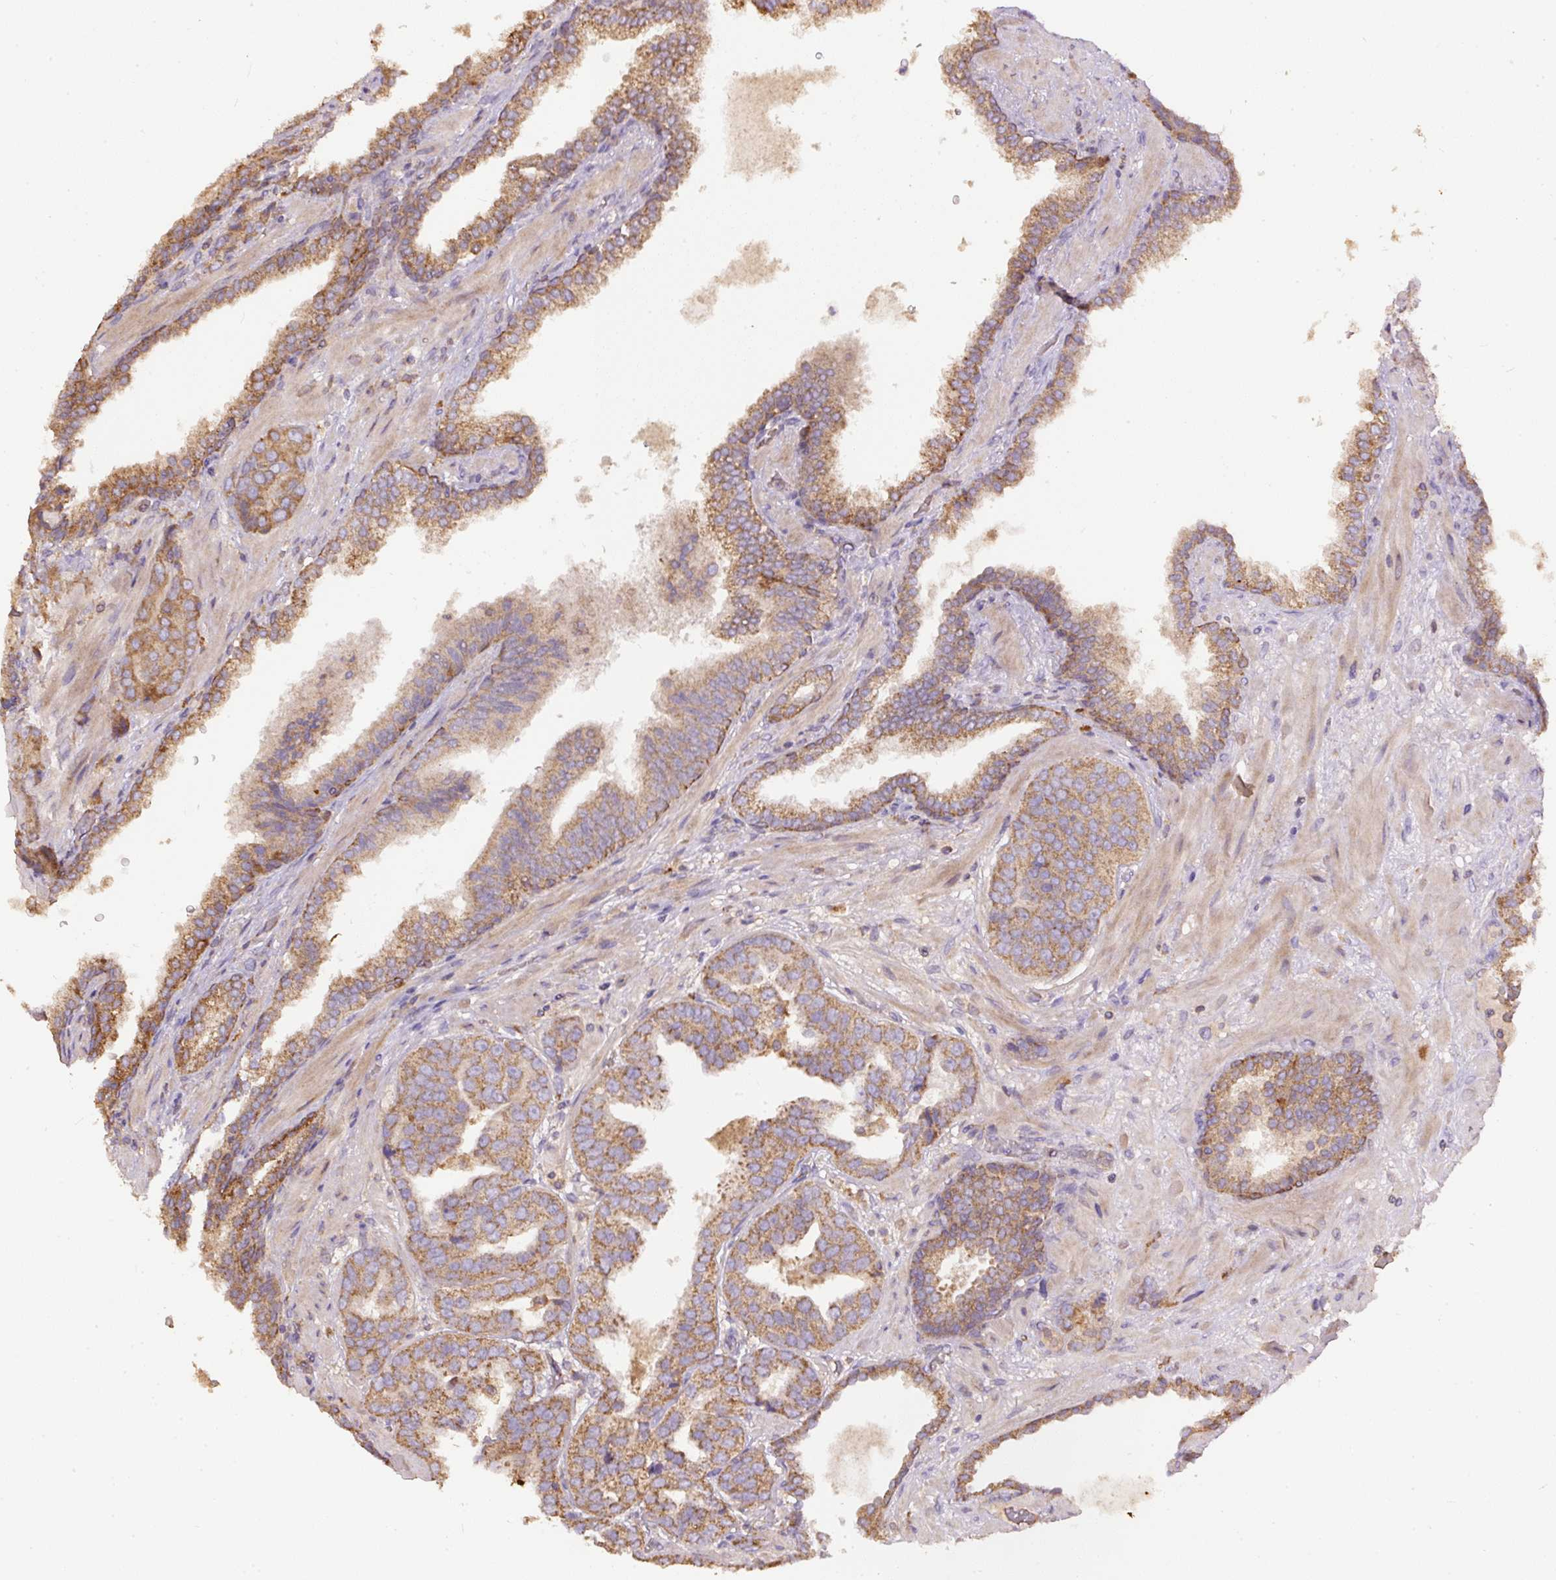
{"staining": {"intensity": "moderate", "quantity": ">75%", "location": "cytoplasmic/membranous"}, "tissue": "prostate cancer", "cell_type": "Tumor cells", "image_type": "cancer", "snomed": [{"axis": "morphology", "description": "Adenocarcinoma, High grade"}, {"axis": "topography", "description": "Prostate"}], "caption": "The micrograph shows a brown stain indicating the presence of a protein in the cytoplasmic/membranous of tumor cells in prostate cancer.", "gene": "DAPK1", "patient": {"sex": "male", "age": 63}}